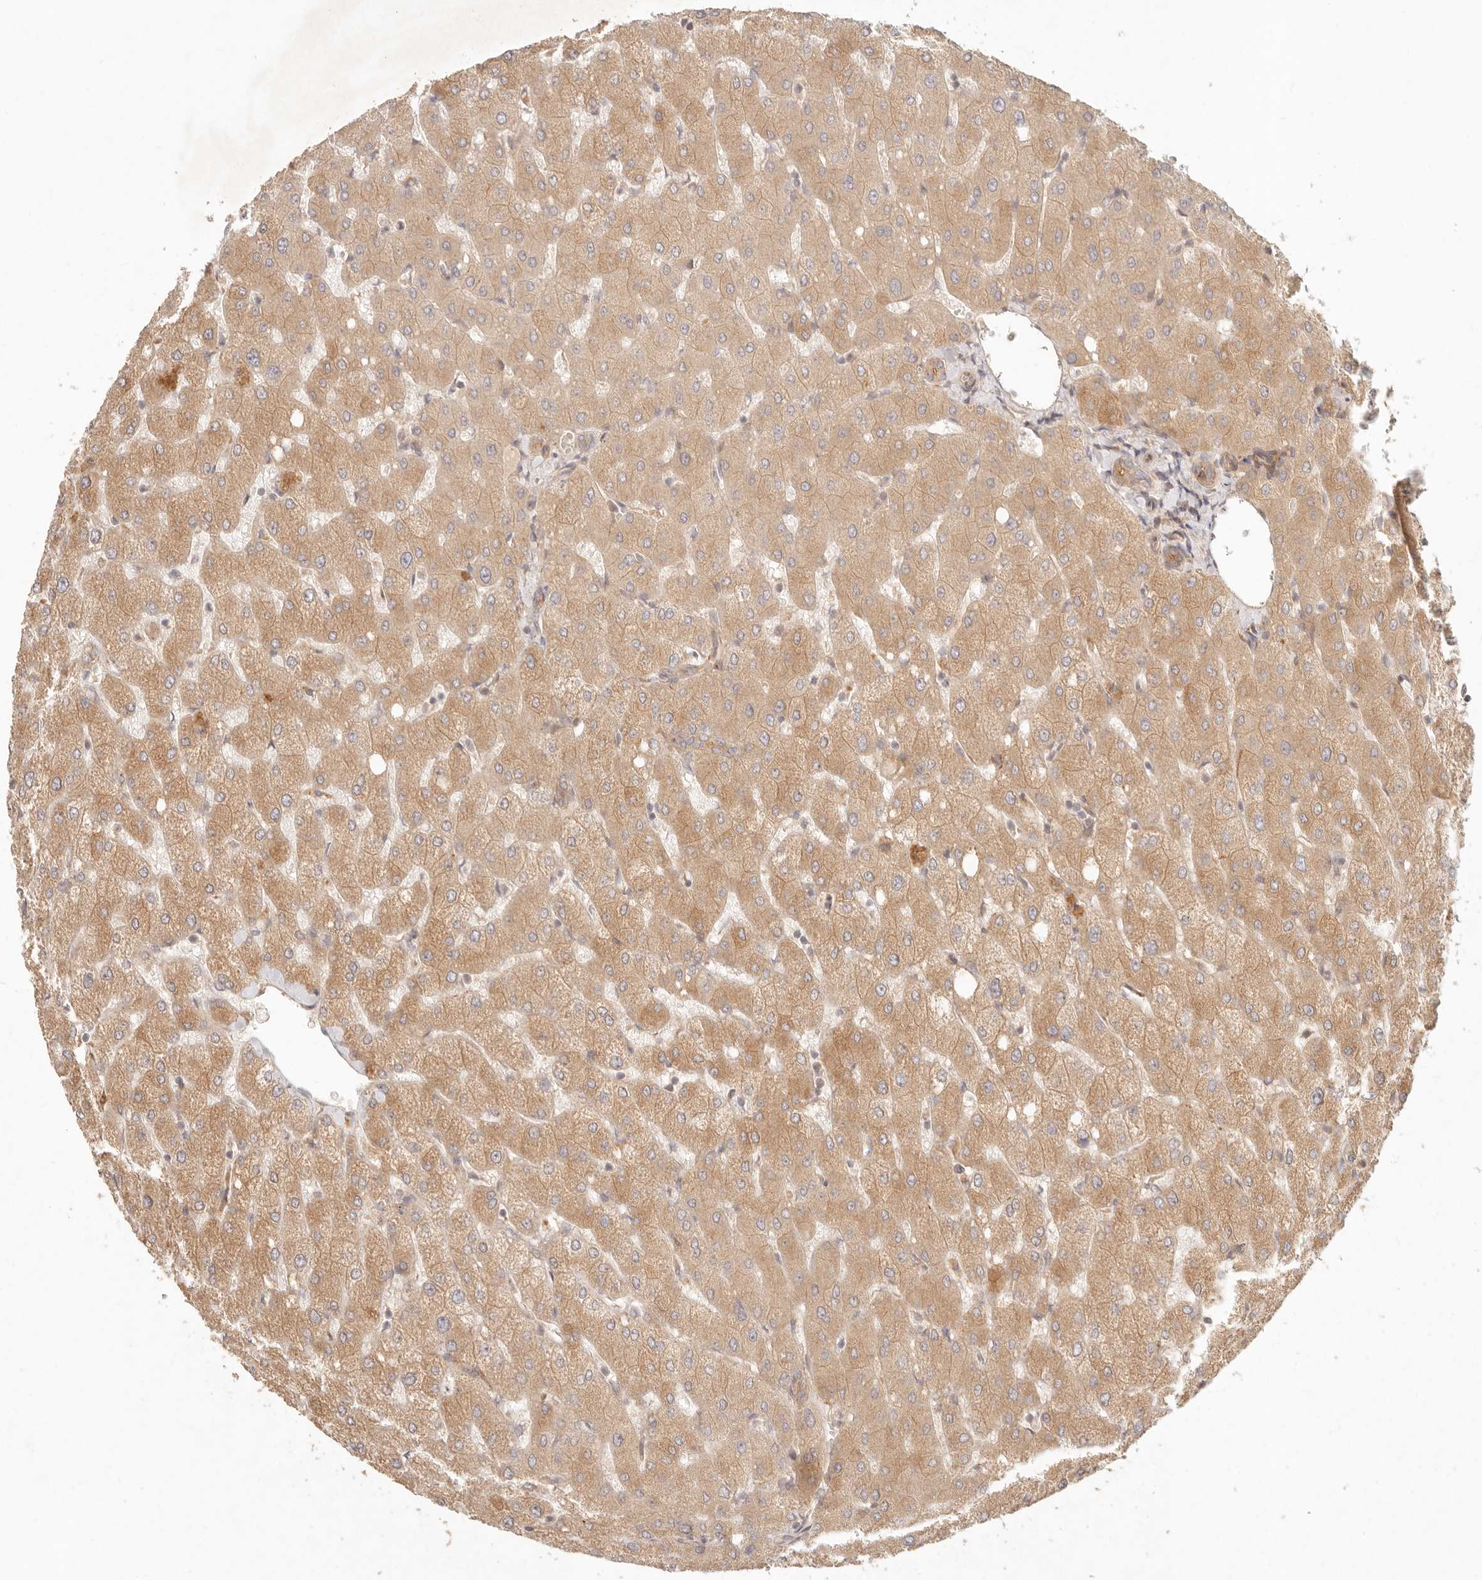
{"staining": {"intensity": "moderate", "quantity": "25%-75%", "location": "cytoplasmic/membranous"}, "tissue": "liver", "cell_type": "Cholangiocytes", "image_type": "normal", "snomed": [{"axis": "morphology", "description": "Normal tissue, NOS"}, {"axis": "topography", "description": "Liver"}], "caption": "High-magnification brightfield microscopy of normal liver stained with DAB (3,3'-diaminobenzidine) (brown) and counterstained with hematoxylin (blue). cholangiocytes exhibit moderate cytoplasmic/membranous staining is seen in about25%-75% of cells. (DAB = brown stain, brightfield microscopy at high magnification).", "gene": "PPP1R3B", "patient": {"sex": "female", "age": 54}}